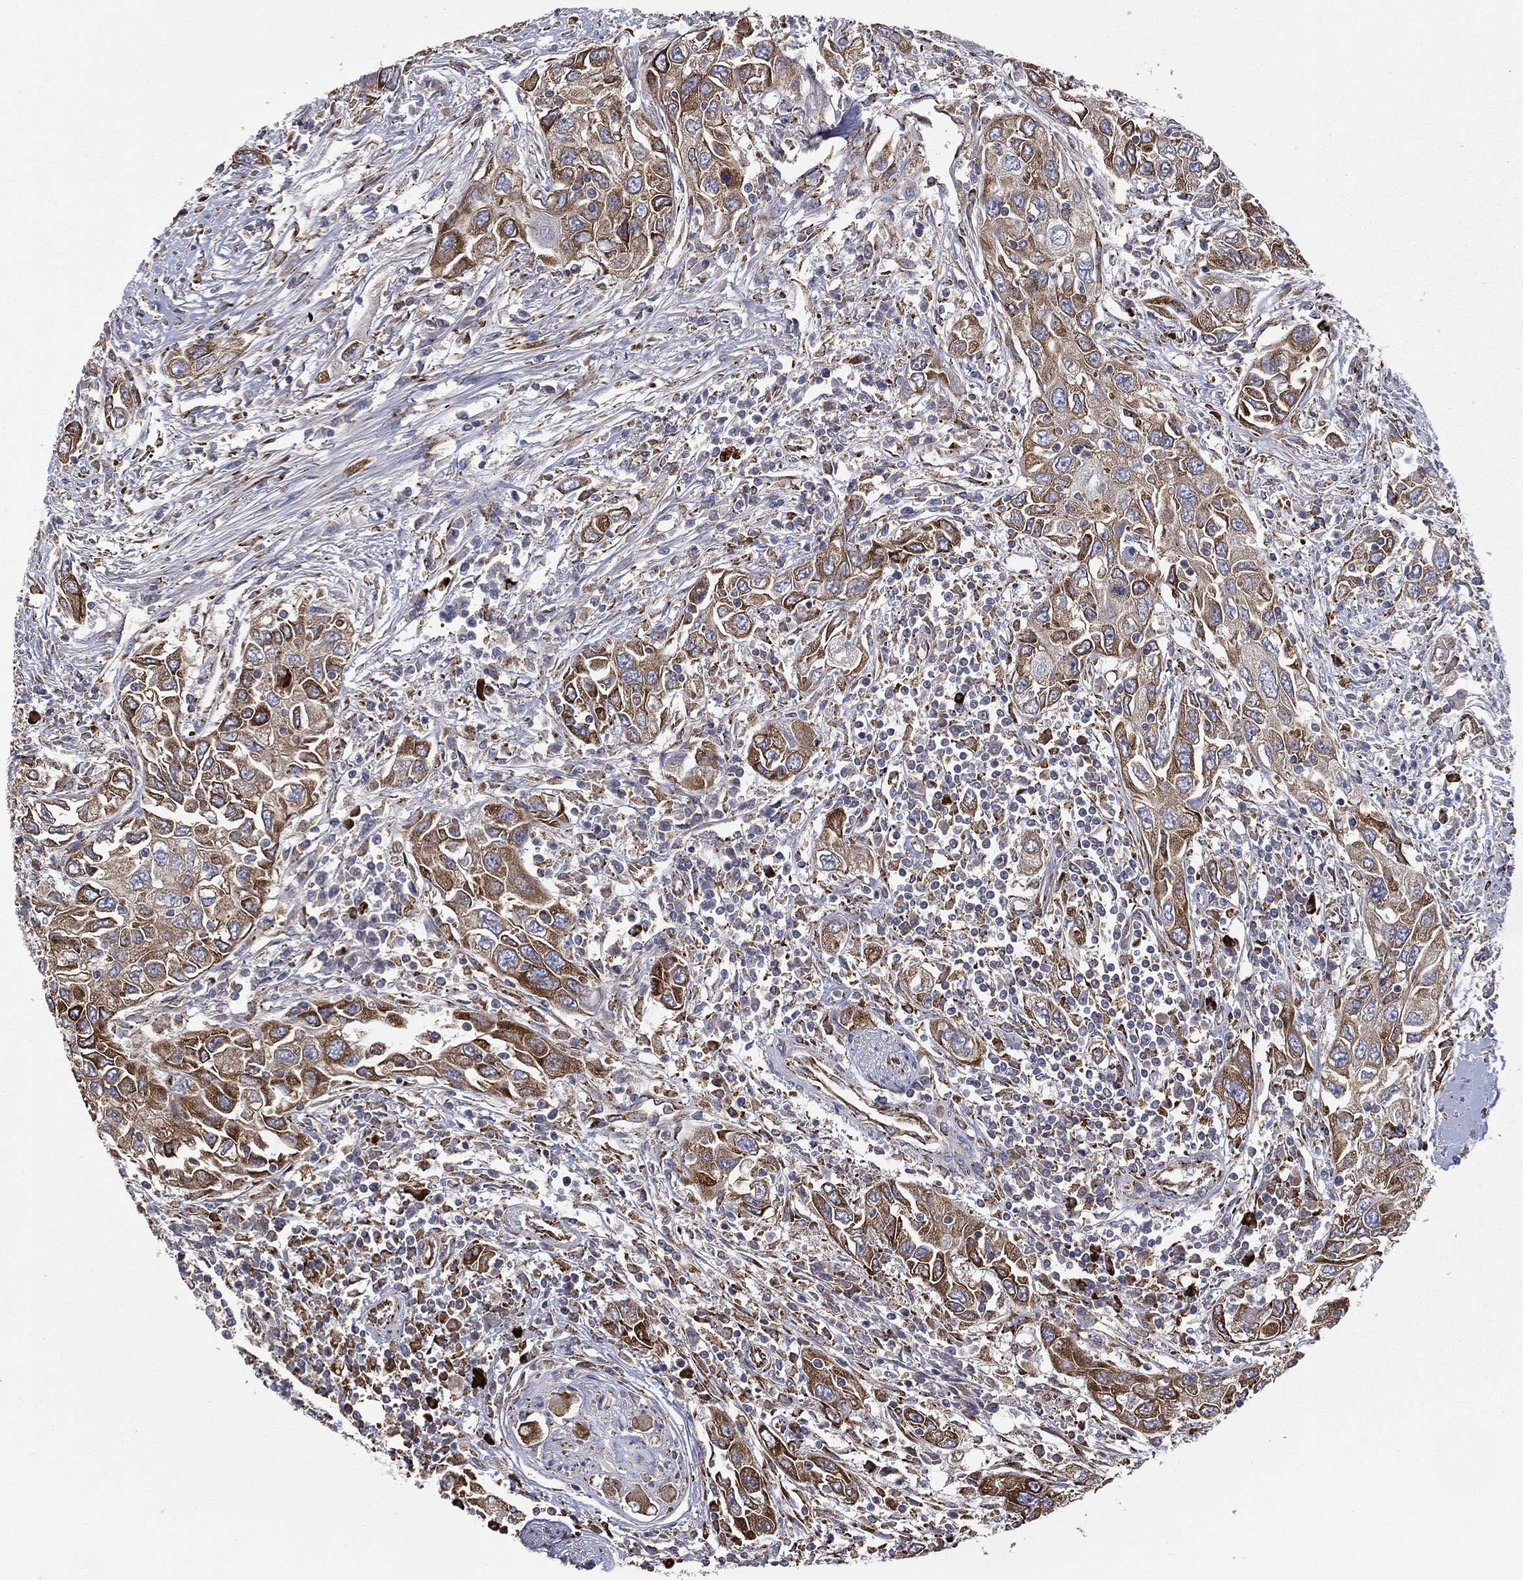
{"staining": {"intensity": "strong", "quantity": "25%-75%", "location": "cytoplasmic/membranous"}, "tissue": "urothelial cancer", "cell_type": "Tumor cells", "image_type": "cancer", "snomed": [{"axis": "morphology", "description": "Urothelial carcinoma, High grade"}, {"axis": "topography", "description": "Urinary bladder"}], "caption": "Urothelial cancer stained with a brown dye reveals strong cytoplasmic/membranous positive expression in approximately 25%-75% of tumor cells.", "gene": "C20orf96", "patient": {"sex": "male", "age": 76}}